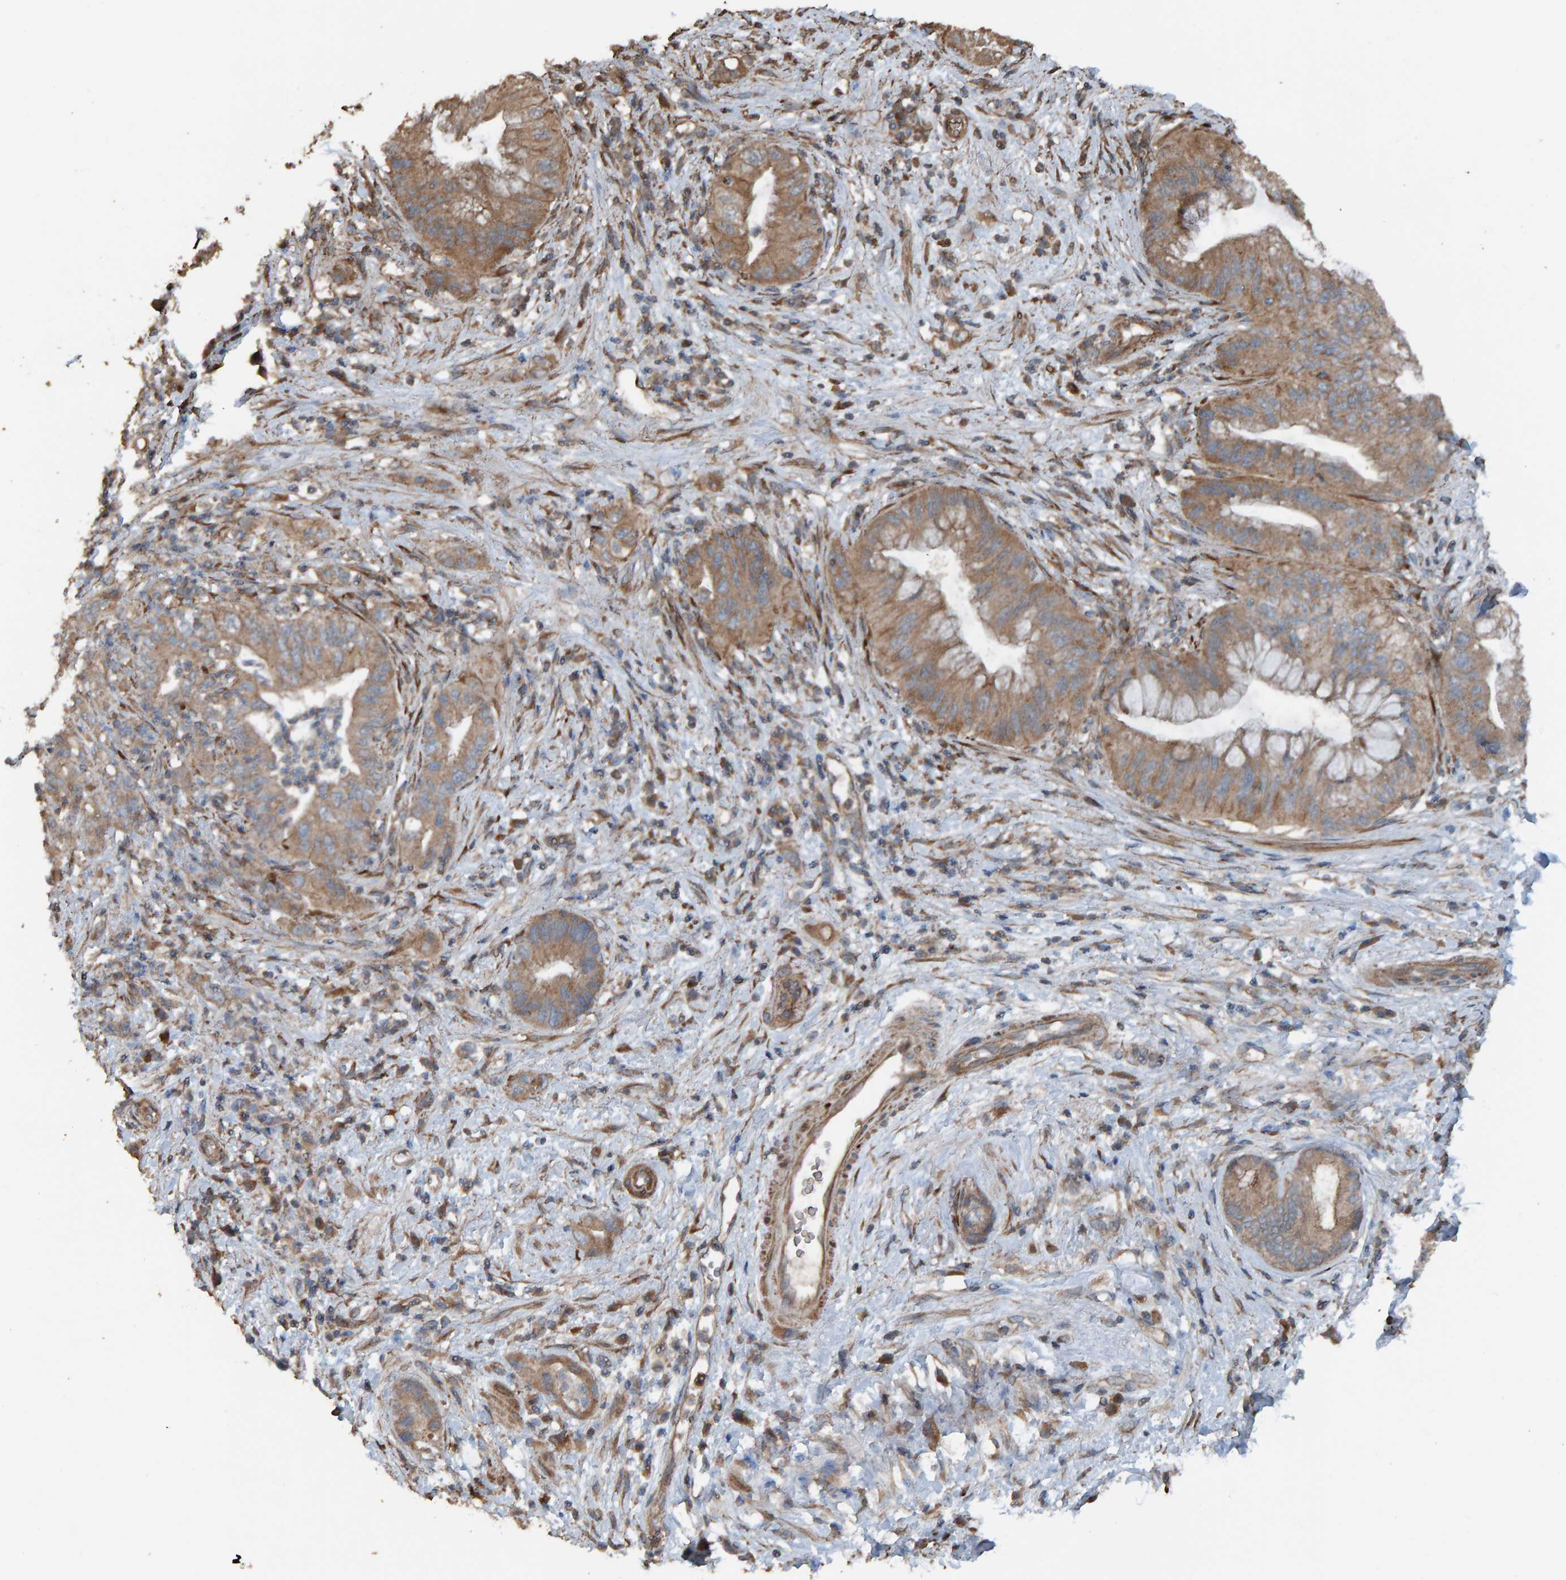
{"staining": {"intensity": "moderate", "quantity": ">75%", "location": "cytoplasmic/membranous"}, "tissue": "pancreatic cancer", "cell_type": "Tumor cells", "image_type": "cancer", "snomed": [{"axis": "morphology", "description": "Adenocarcinoma, NOS"}, {"axis": "topography", "description": "Pancreas"}], "caption": "Immunohistochemical staining of human pancreatic adenocarcinoma demonstrates moderate cytoplasmic/membranous protein expression in approximately >75% of tumor cells. (Brightfield microscopy of DAB IHC at high magnification).", "gene": "DUS1L", "patient": {"sex": "female", "age": 73}}